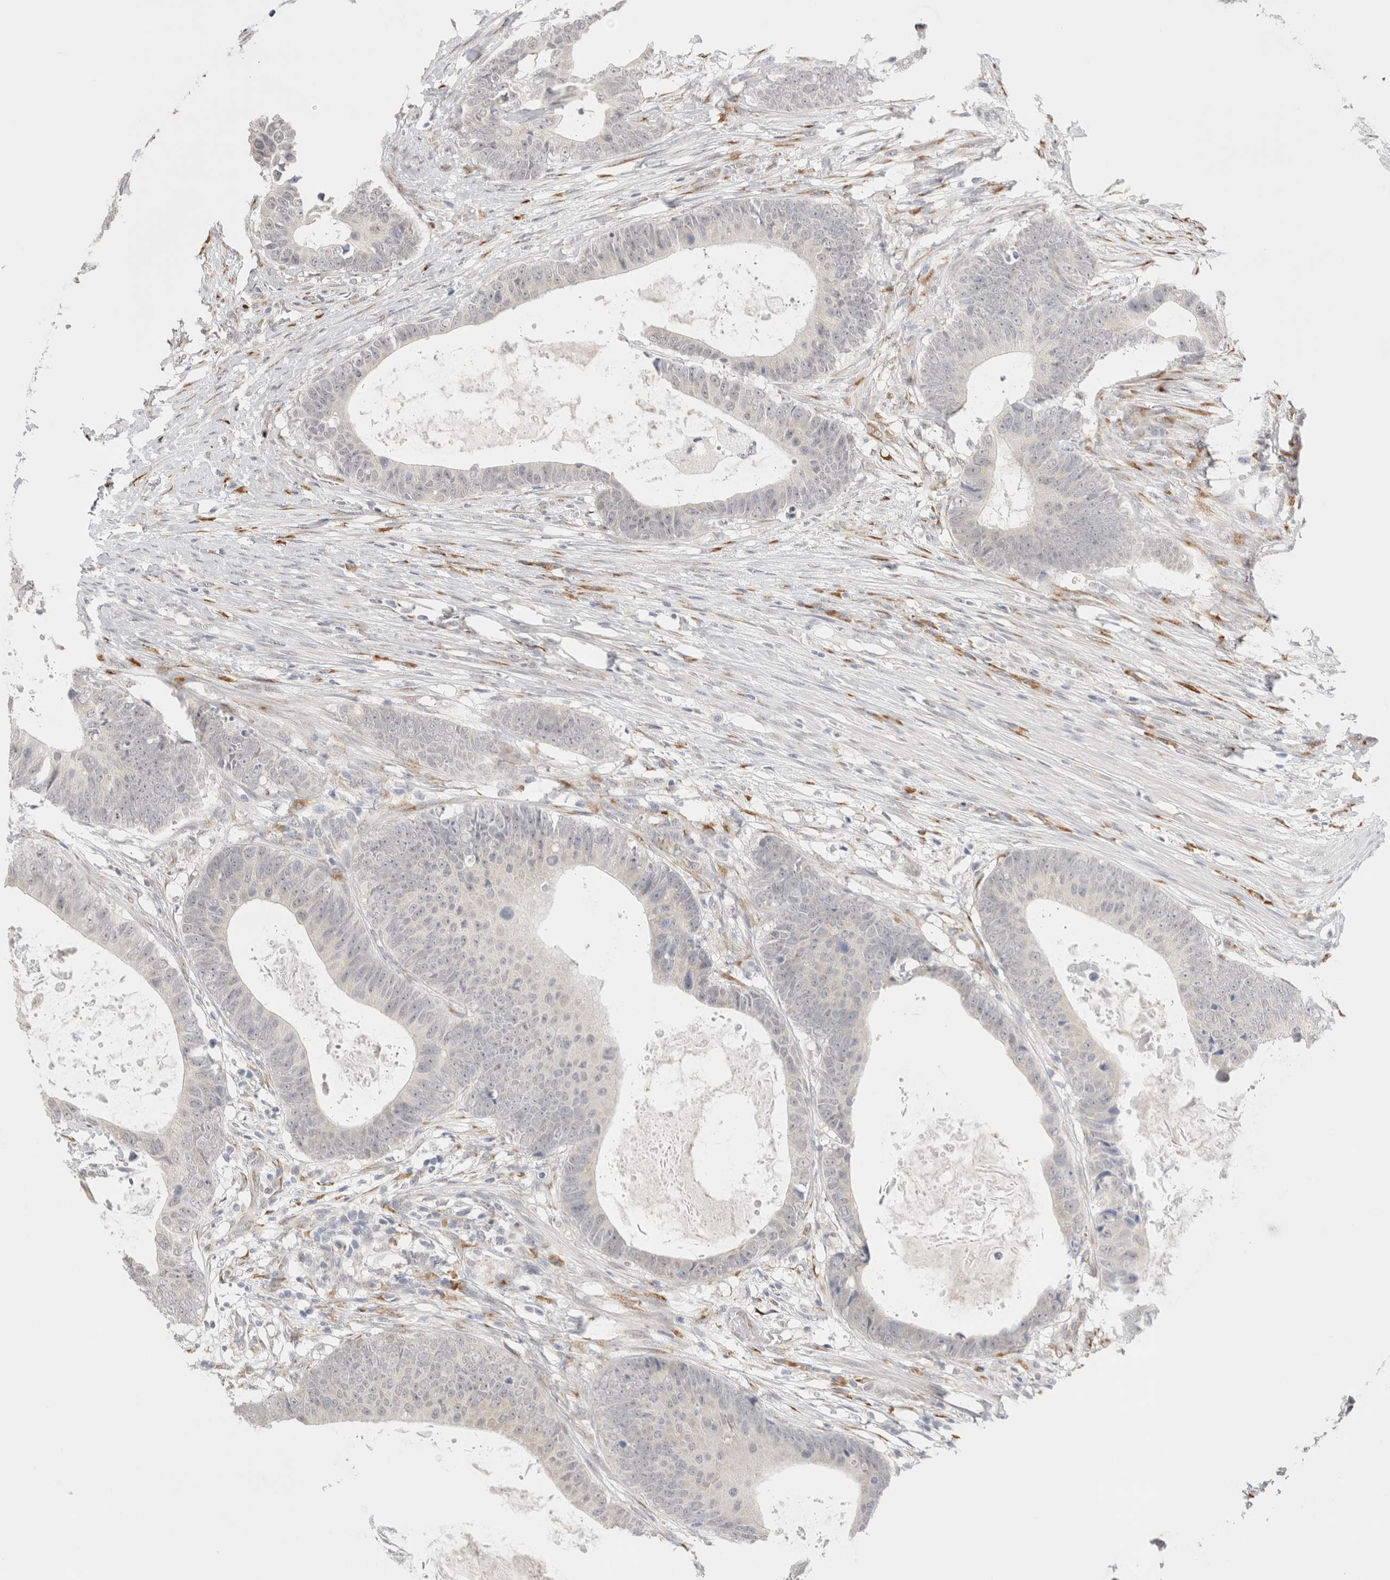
{"staining": {"intensity": "negative", "quantity": "none", "location": "none"}, "tissue": "colorectal cancer", "cell_type": "Tumor cells", "image_type": "cancer", "snomed": [{"axis": "morphology", "description": "Adenocarcinoma, NOS"}, {"axis": "topography", "description": "Colon"}], "caption": "This is an immunohistochemistry image of colorectal cancer (adenocarcinoma). There is no positivity in tumor cells.", "gene": "HDLBP", "patient": {"sex": "male", "age": 56}}